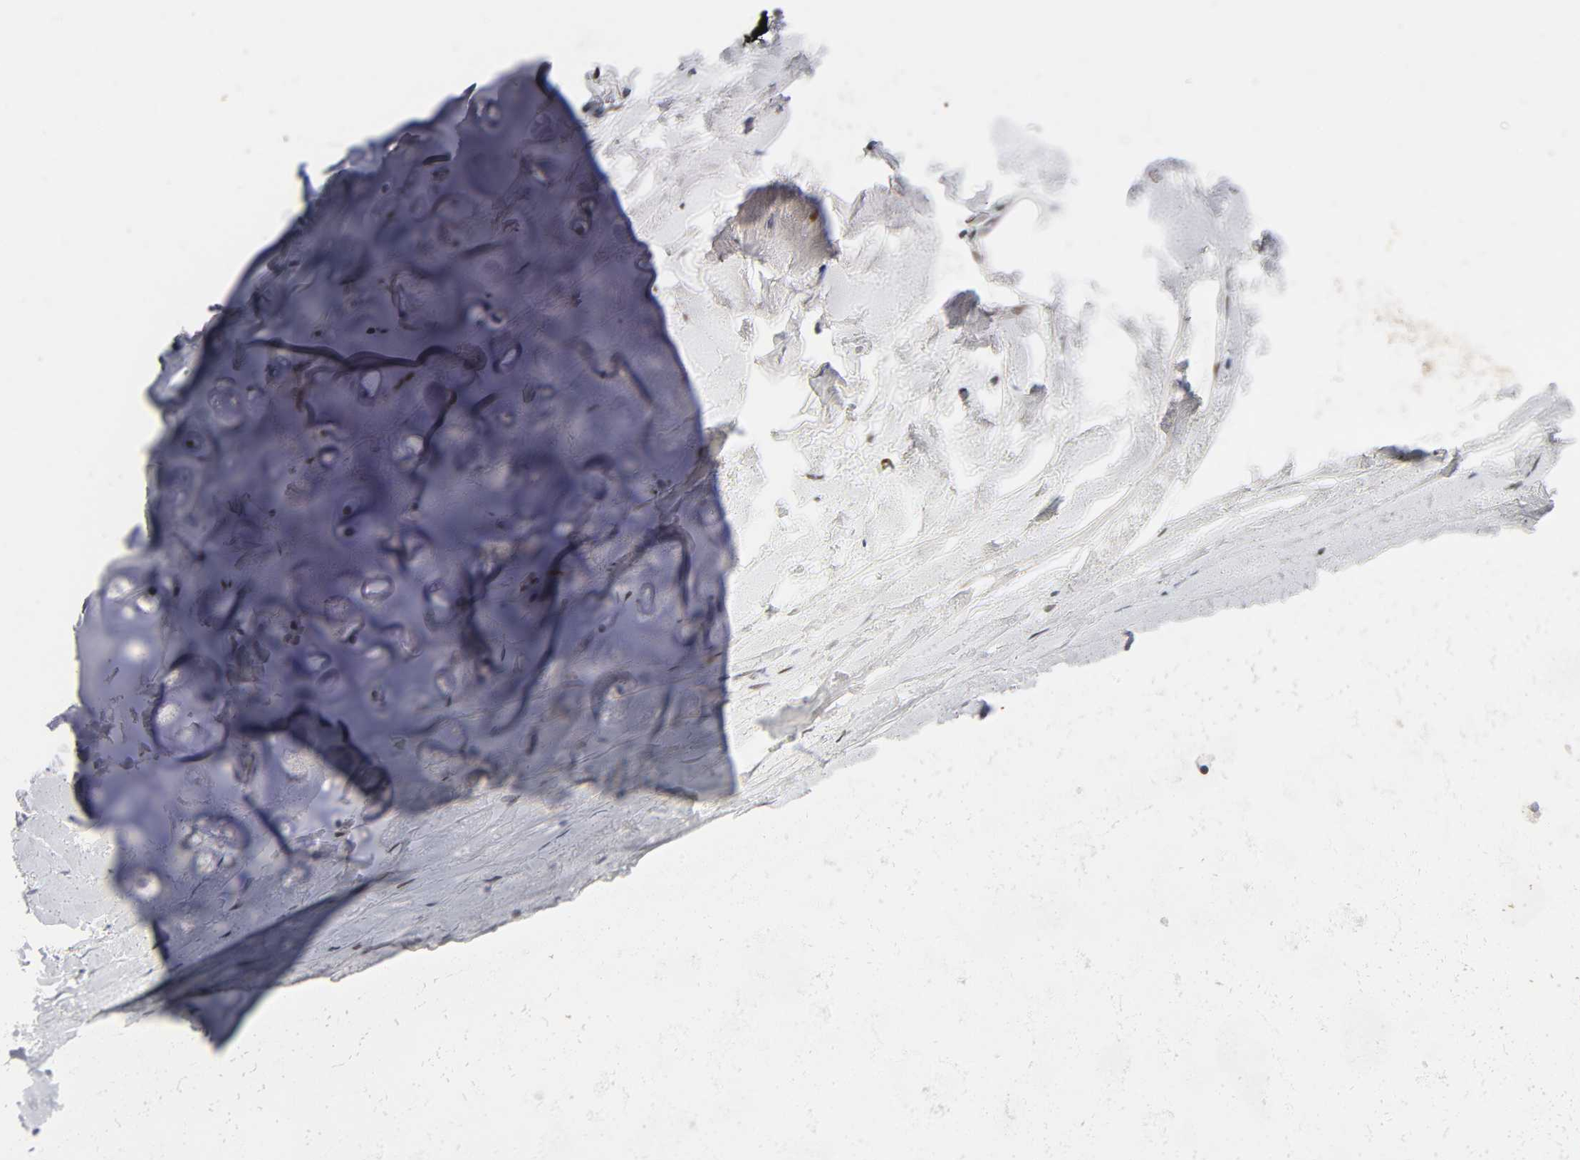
{"staining": {"intensity": "moderate", "quantity": "25%-75%", "location": "nuclear"}, "tissue": "adipose tissue", "cell_type": "Adipocytes", "image_type": "normal", "snomed": [{"axis": "morphology", "description": "Normal tissue, NOS"}, {"axis": "topography", "description": "Cartilage tissue"}, {"axis": "topography", "description": "Bronchus"}], "caption": "Human adipose tissue stained for a protein (brown) exhibits moderate nuclear positive expression in about 25%-75% of adipocytes.", "gene": "SP3", "patient": {"sex": "female", "age": 73}}